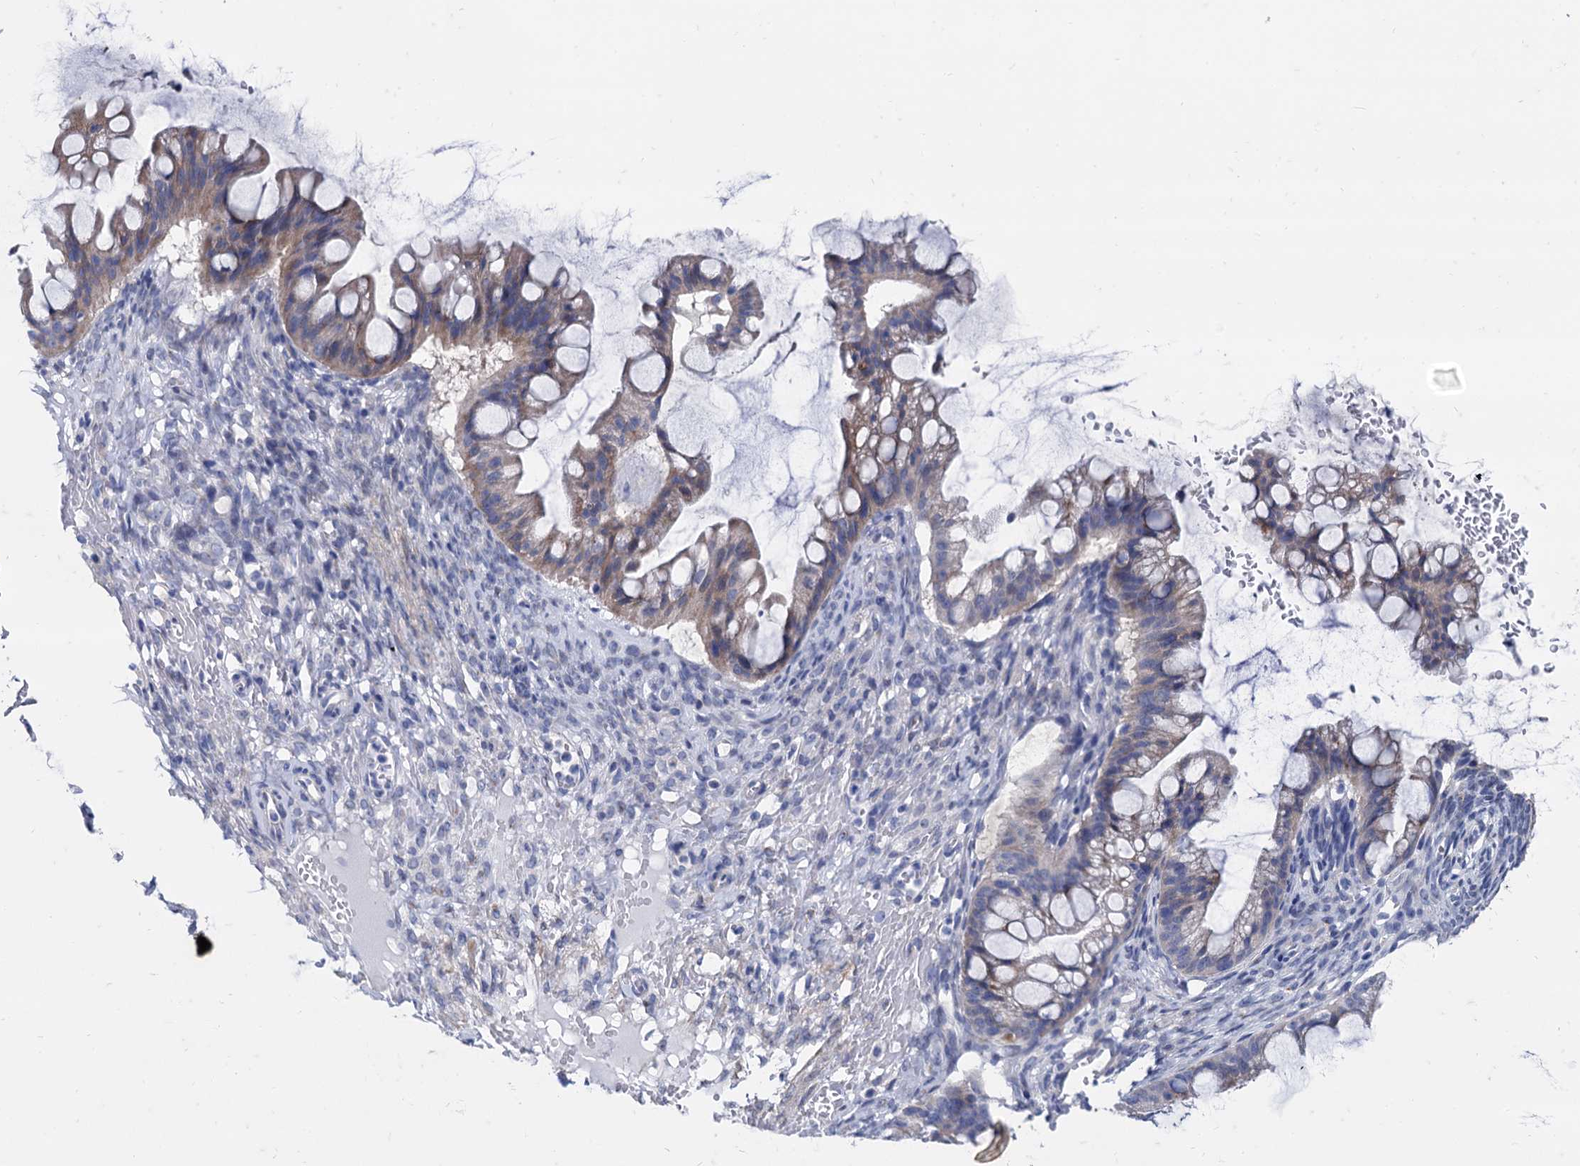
{"staining": {"intensity": "weak", "quantity": "25%-75%", "location": "cytoplasmic/membranous"}, "tissue": "ovarian cancer", "cell_type": "Tumor cells", "image_type": "cancer", "snomed": [{"axis": "morphology", "description": "Cystadenocarcinoma, mucinous, NOS"}, {"axis": "topography", "description": "Ovary"}], "caption": "Ovarian cancer tissue exhibits weak cytoplasmic/membranous staining in about 25%-75% of tumor cells", "gene": "FOXR2", "patient": {"sex": "female", "age": 73}}